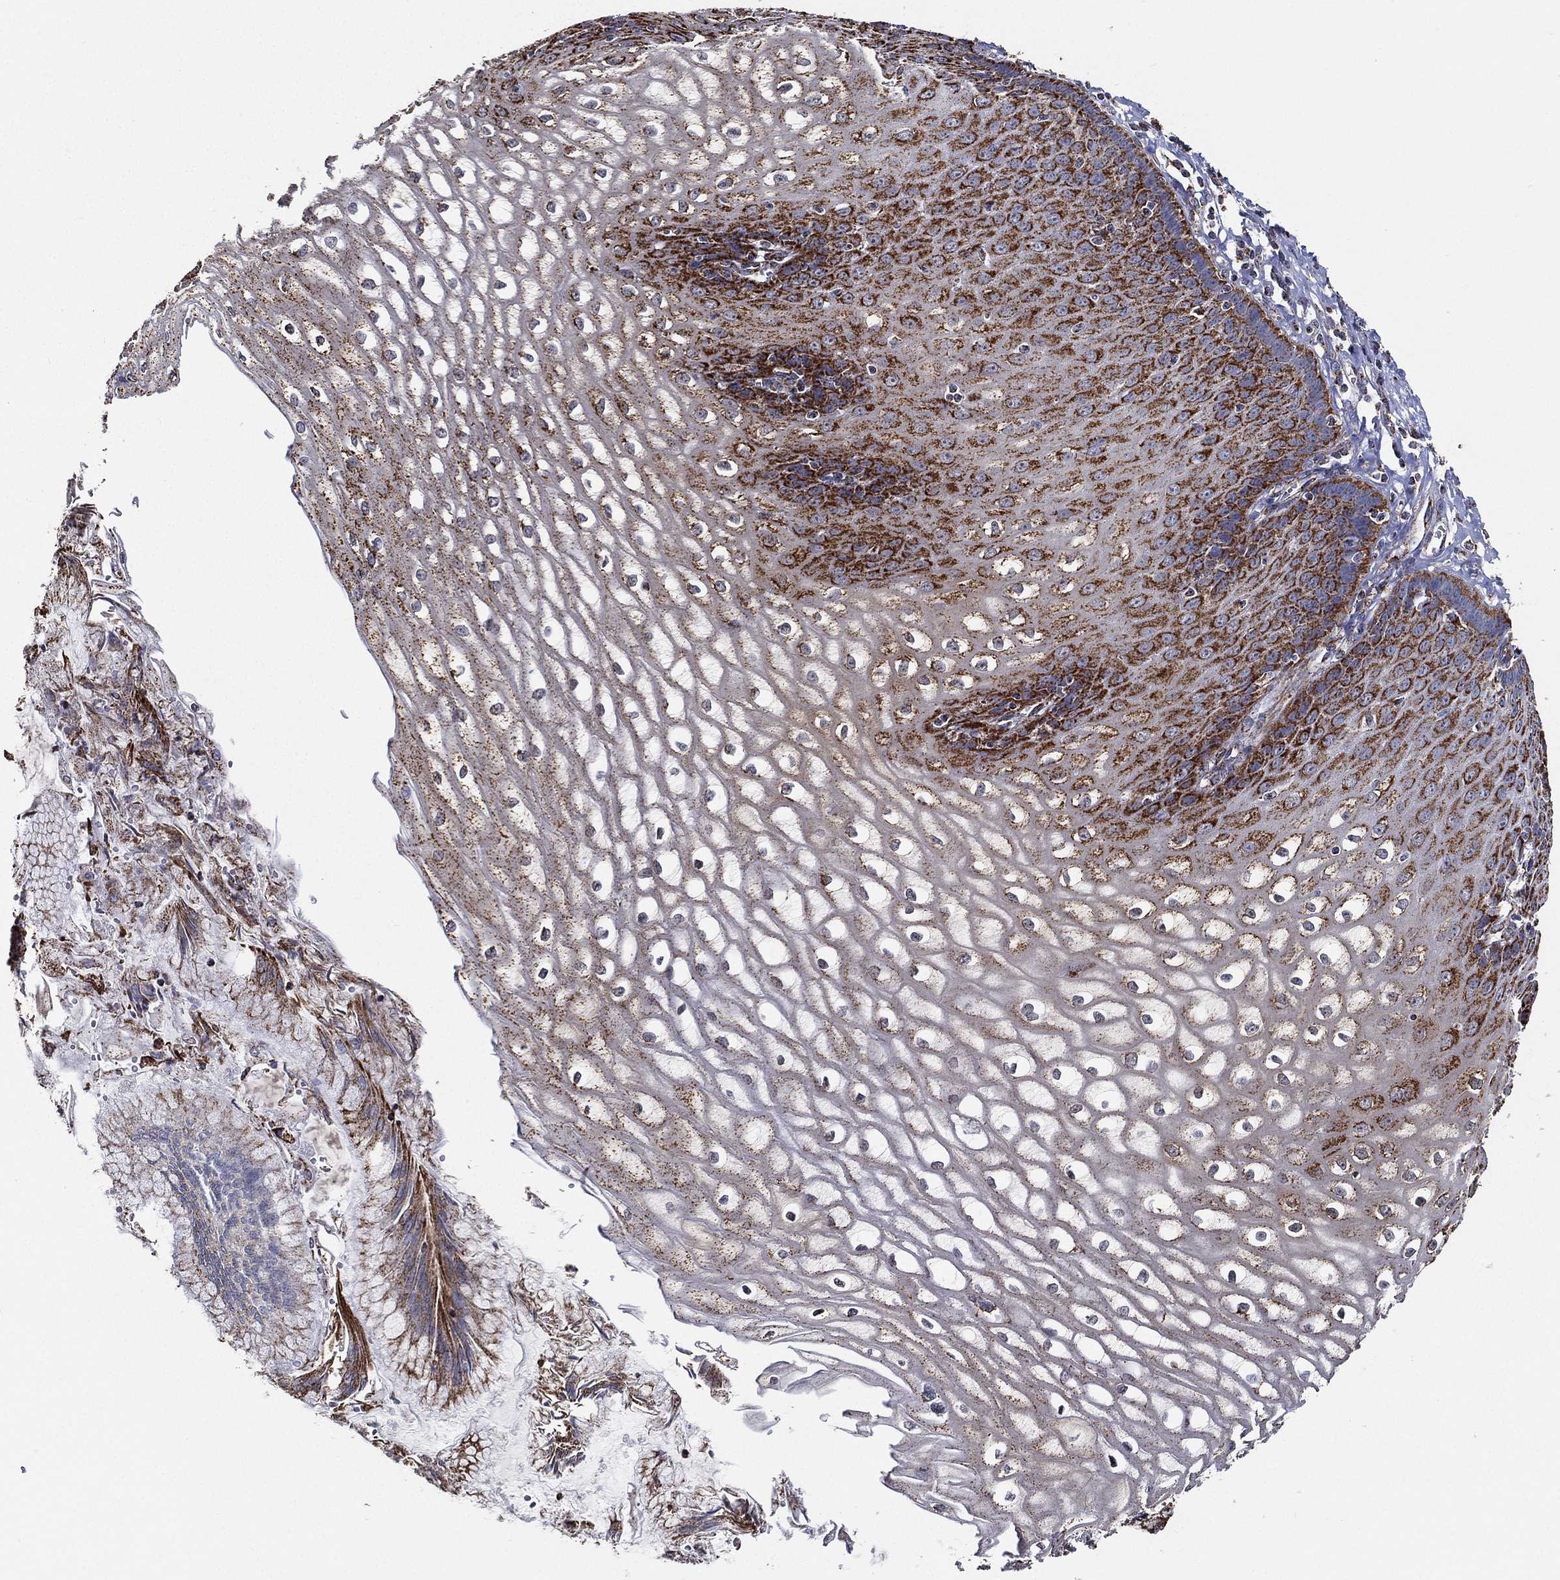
{"staining": {"intensity": "strong", "quantity": "<25%", "location": "cytoplasmic/membranous"}, "tissue": "esophagus", "cell_type": "Squamous epithelial cells", "image_type": "normal", "snomed": [{"axis": "morphology", "description": "Normal tissue, NOS"}, {"axis": "topography", "description": "Esophagus"}], "caption": "Immunohistochemistry (IHC) (DAB) staining of normal human esophagus displays strong cytoplasmic/membranous protein expression in approximately <25% of squamous epithelial cells.", "gene": "NDUFAB1", "patient": {"sex": "male", "age": 58}}